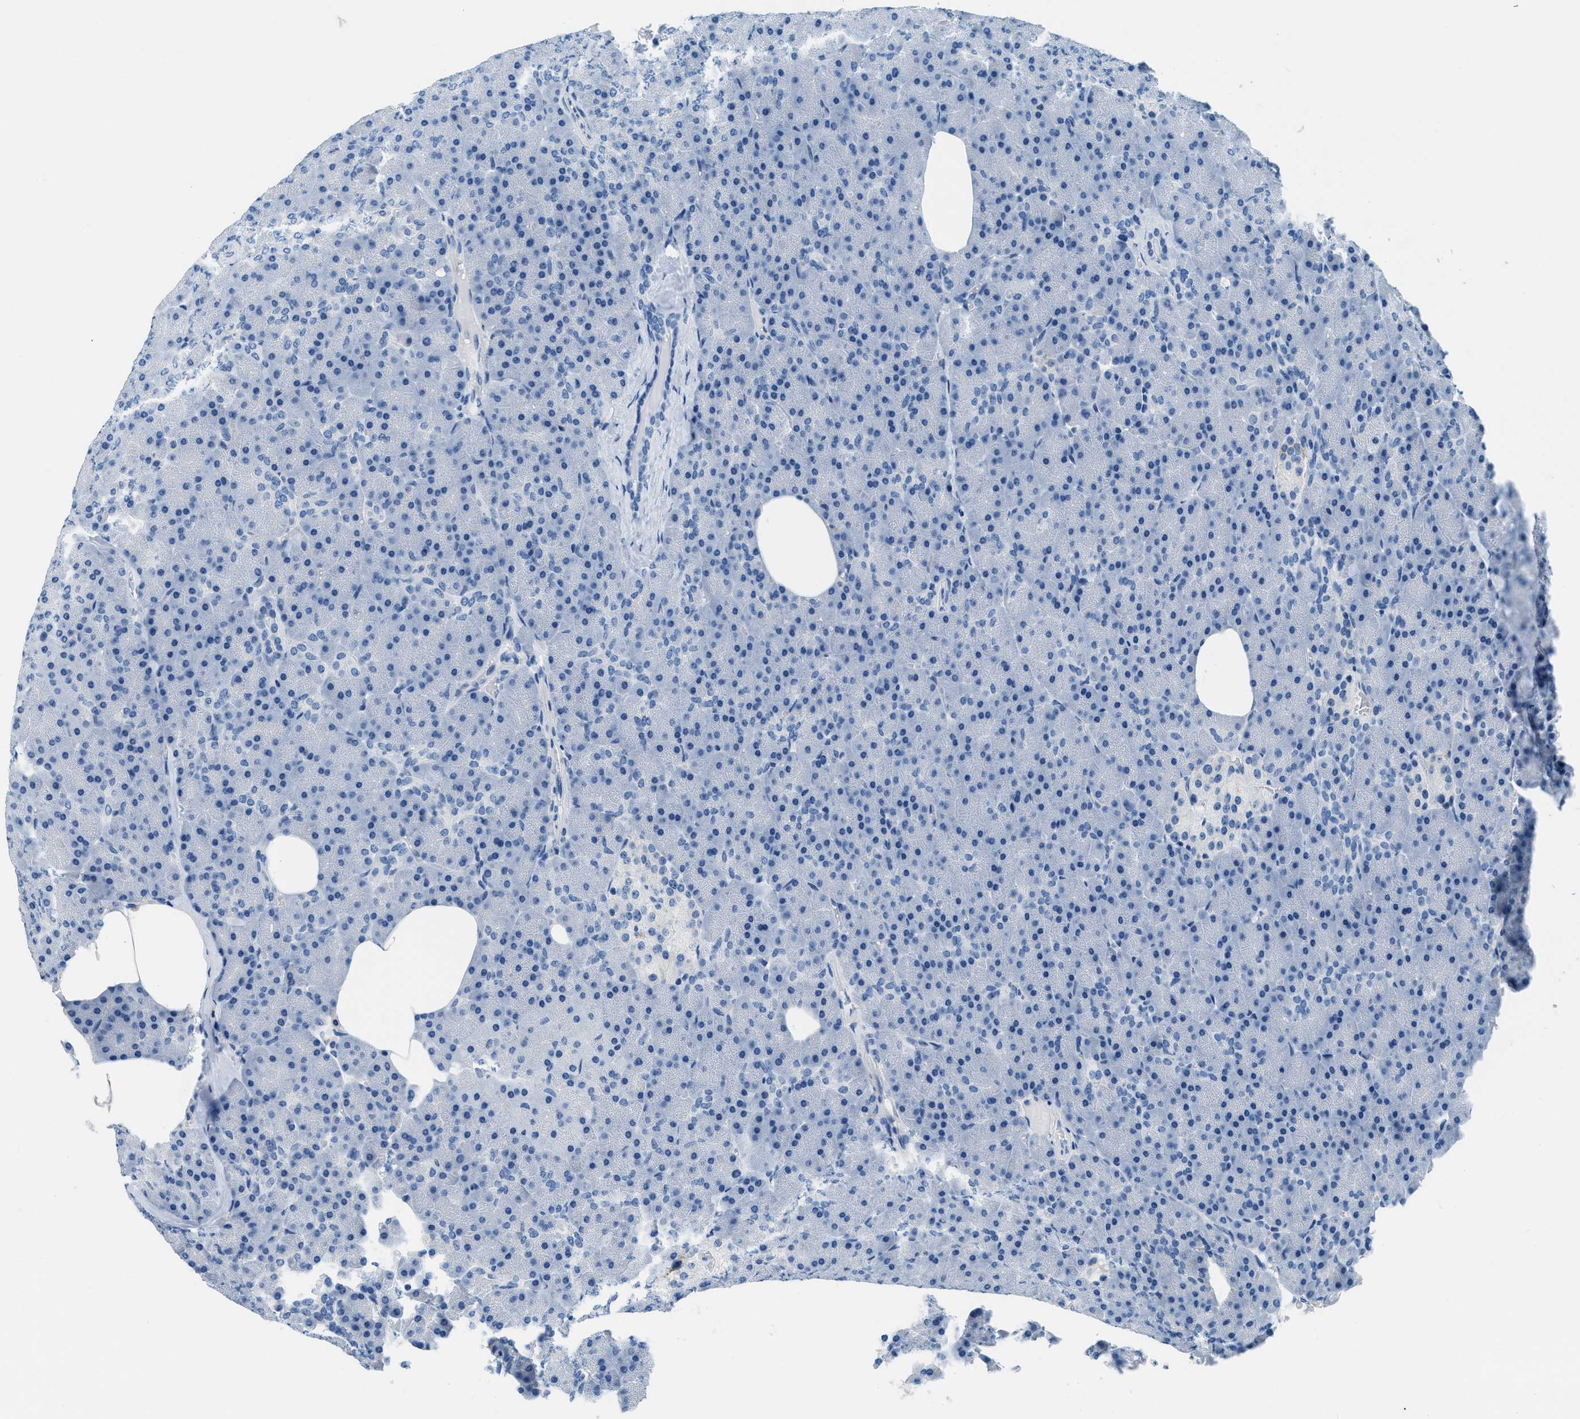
{"staining": {"intensity": "negative", "quantity": "none", "location": "none"}, "tissue": "pancreas", "cell_type": "Exocrine glandular cells", "image_type": "normal", "snomed": [{"axis": "morphology", "description": "Normal tissue, NOS"}, {"axis": "topography", "description": "Pancreas"}], "caption": "A micrograph of pancreas stained for a protein shows no brown staining in exocrine glandular cells.", "gene": "MGARP", "patient": {"sex": "female", "age": 35}}